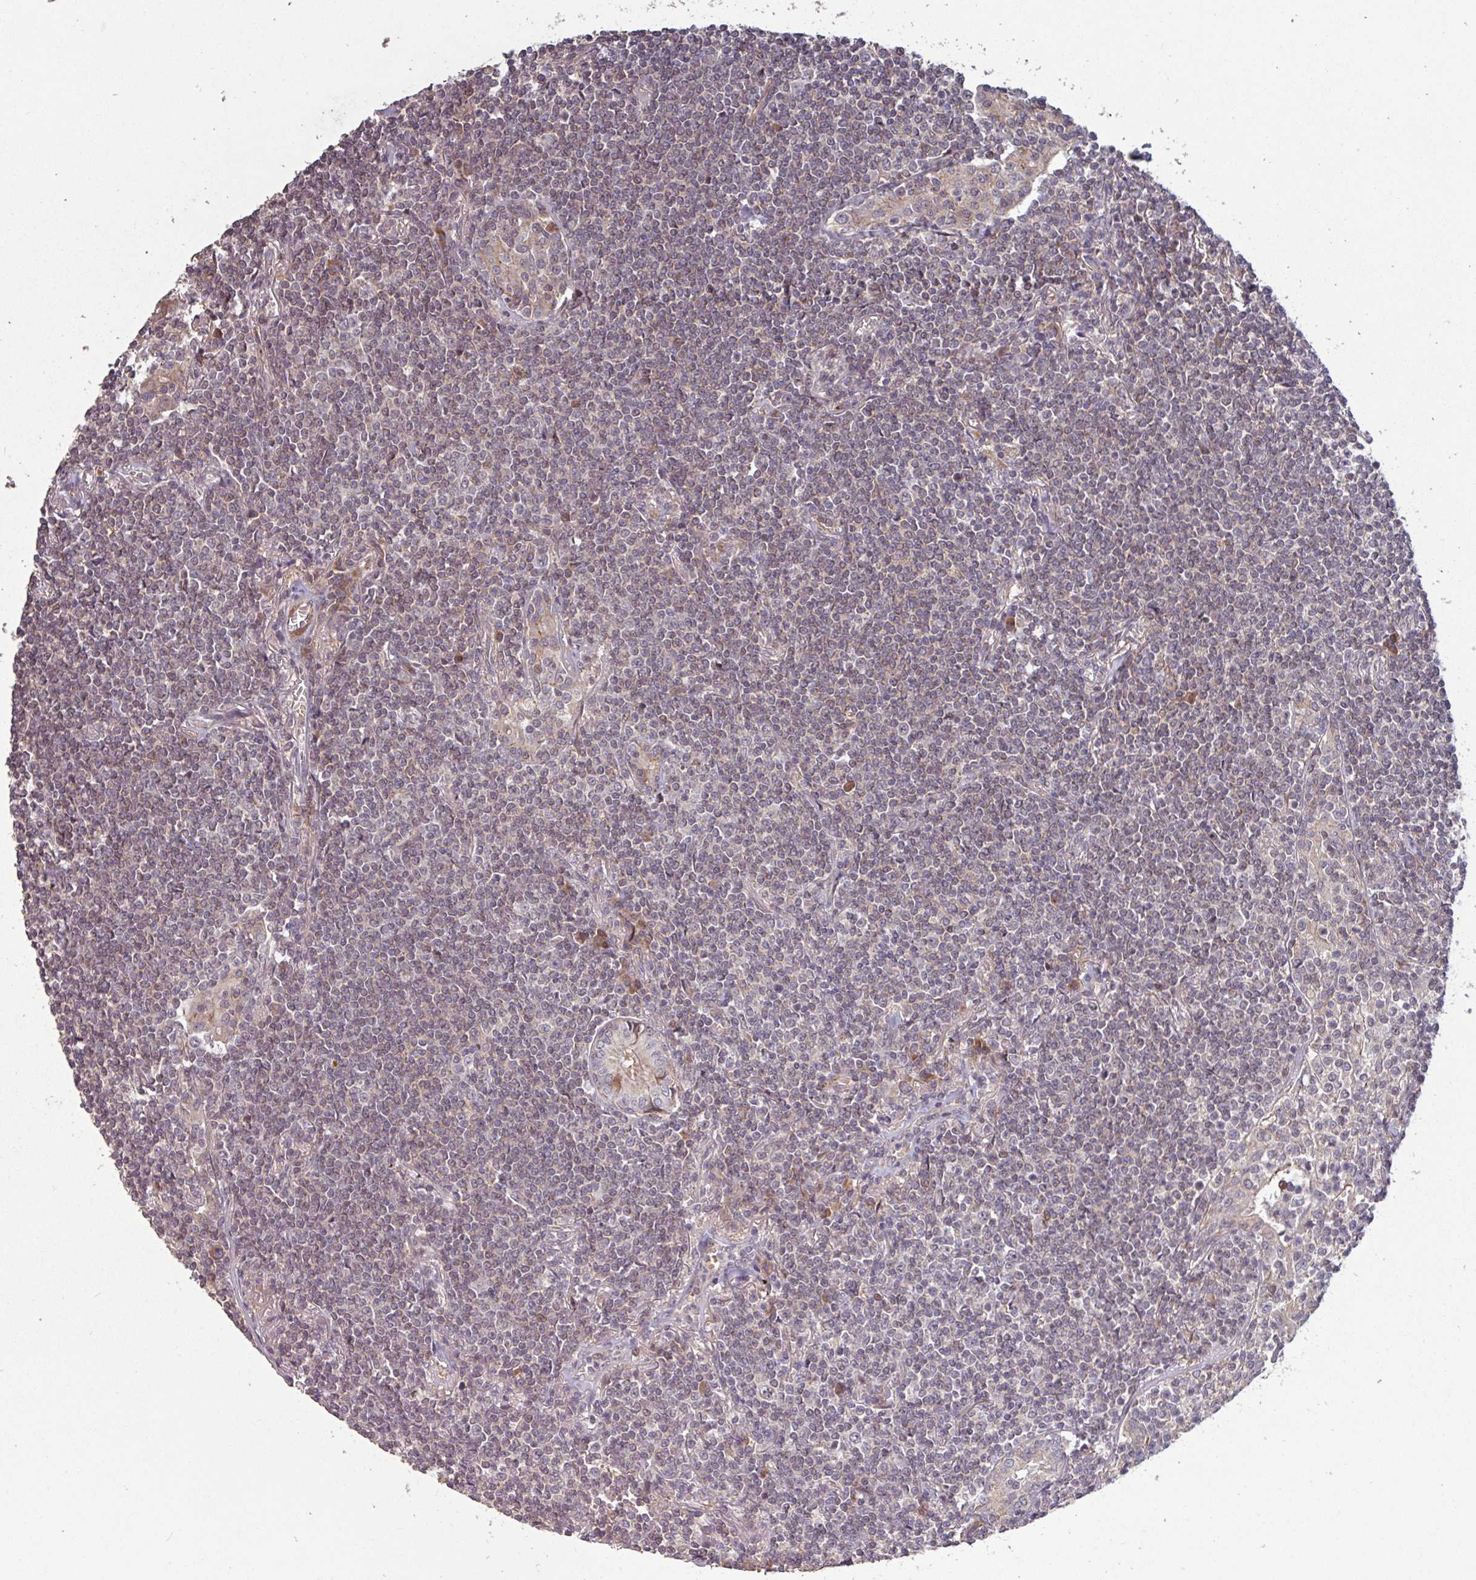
{"staining": {"intensity": "negative", "quantity": "none", "location": "none"}, "tissue": "lymphoma", "cell_type": "Tumor cells", "image_type": "cancer", "snomed": [{"axis": "morphology", "description": "Malignant lymphoma, non-Hodgkin's type, Low grade"}, {"axis": "topography", "description": "Lung"}], "caption": "The histopathology image shows no staining of tumor cells in low-grade malignant lymphoma, non-Hodgkin's type.", "gene": "TMEM88", "patient": {"sex": "female", "age": 71}}